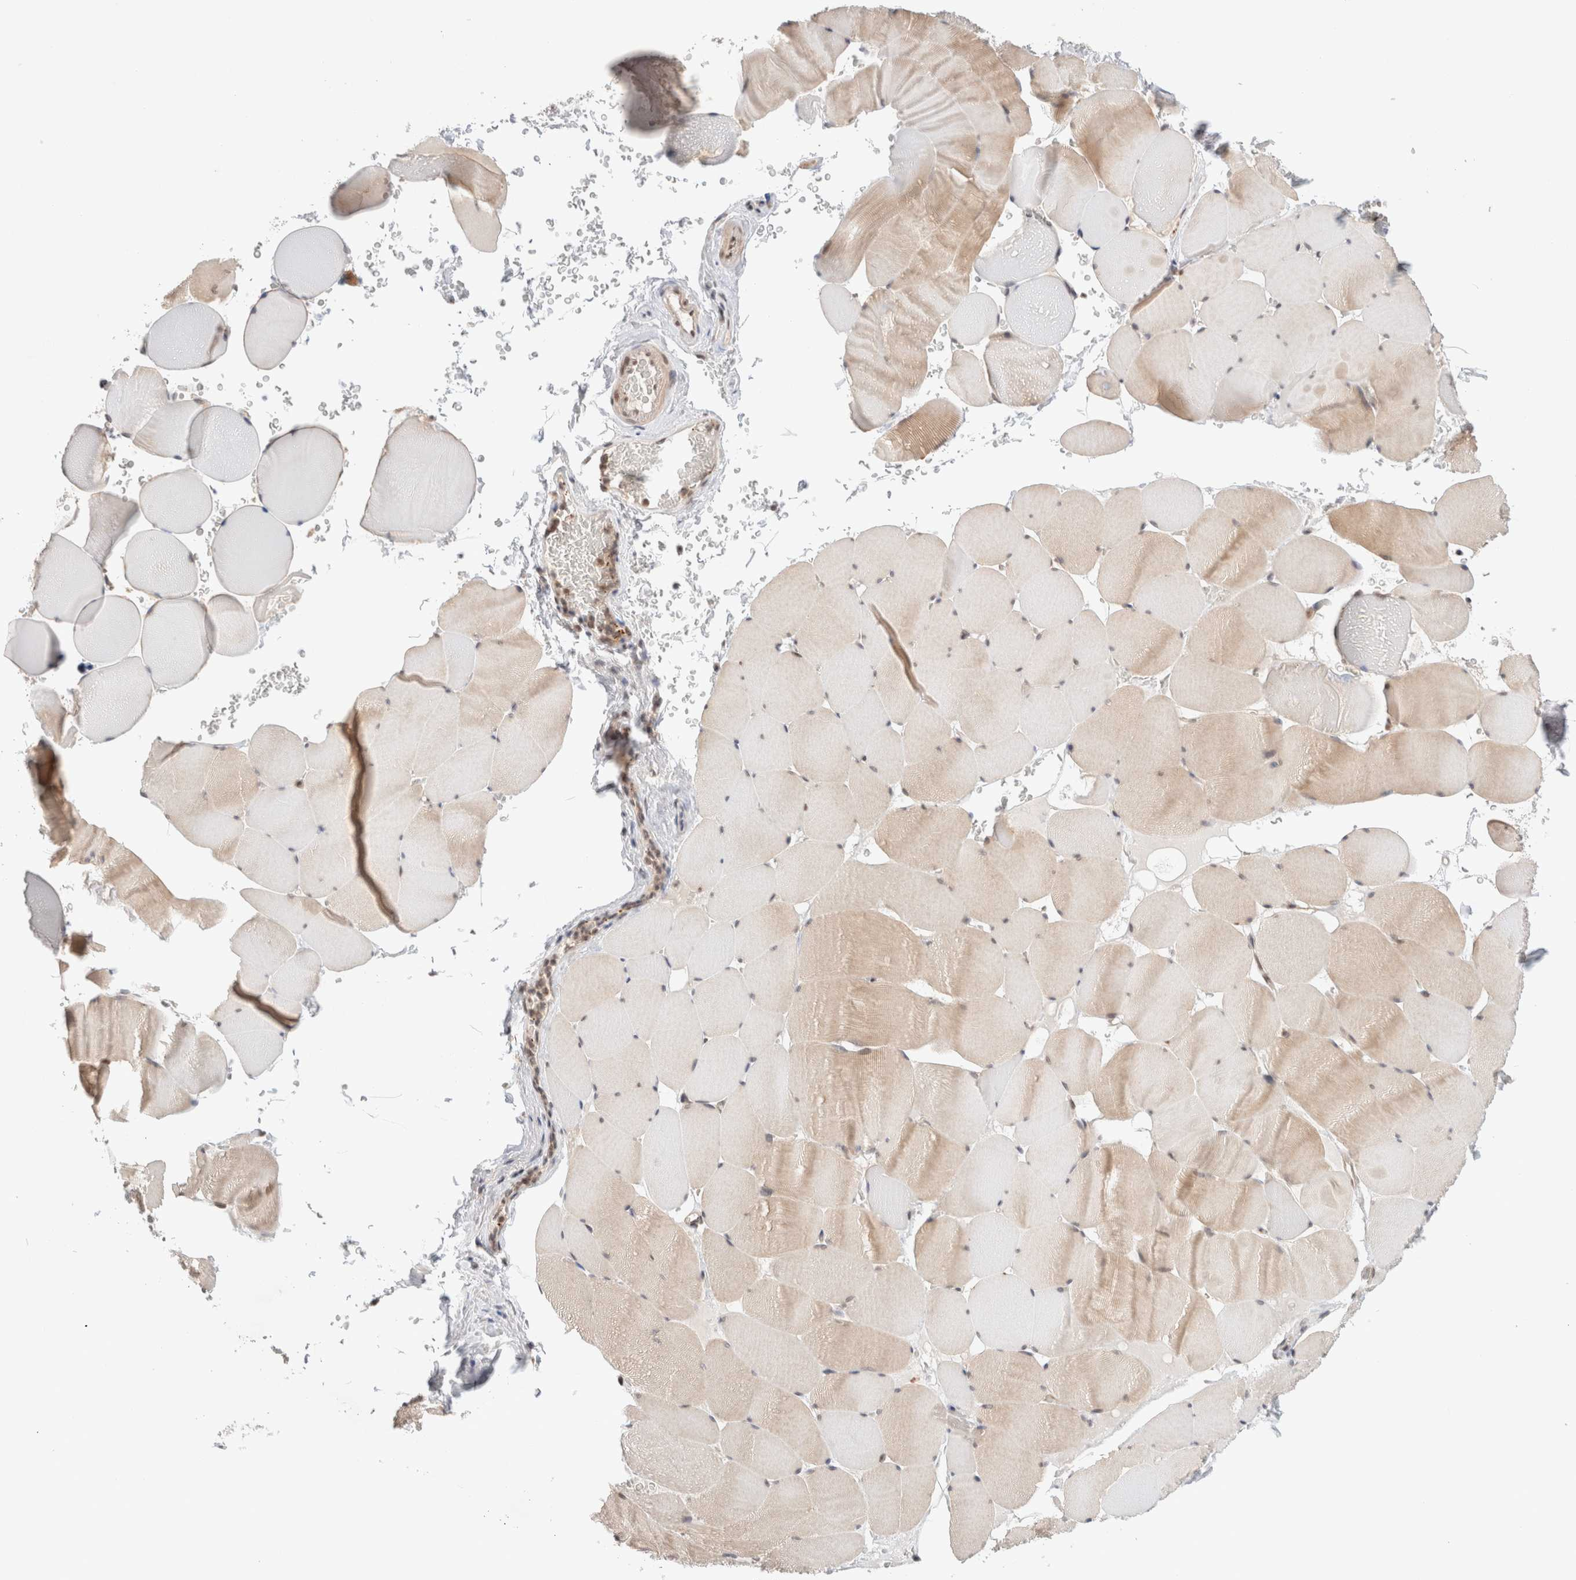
{"staining": {"intensity": "weak", "quantity": "<25%", "location": "cytoplasmic/membranous"}, "tissue": "skeletal muscle", "cell_type": "Myocytes", "image_type": "normal", "snomed": [{"axis": "morphology", "description": "Normal tissue, NOS"}, {"axis": "topography", "description": "Skeletal muscle"}], "caption": "Immunohistochemistry (IHC) image of normal skeletal muscle stained for a protein (brown), which shows no staining in myocytes.", "gene": "GATAD2A", "patient": {"sex": "male", "age": 62}}